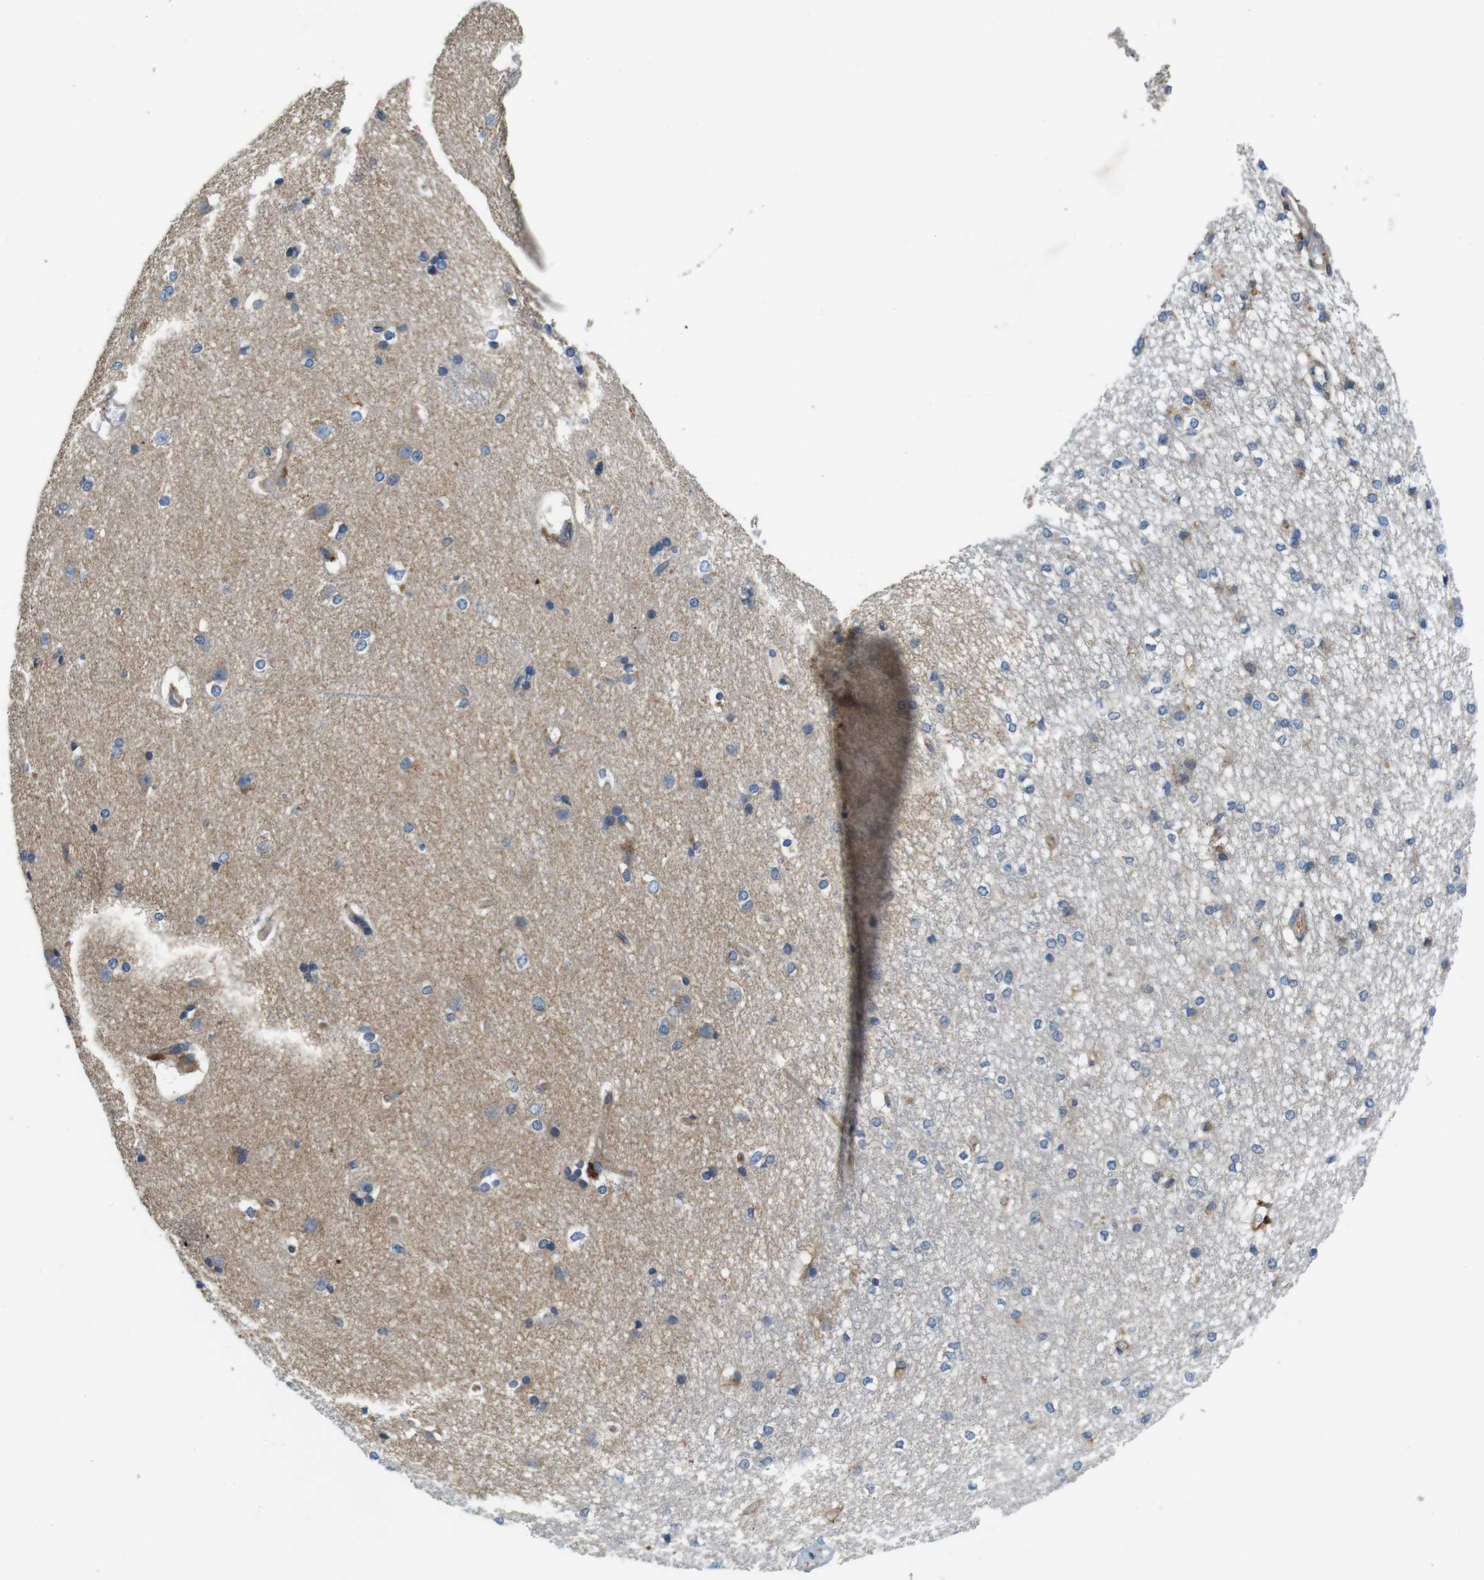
{"staining": {"intensity": "negative", "quantity": "none", "location": "none"}, "tissue": "caudate", "cell_type": "Glial cells", "image_type": "normal", "snomed": [{"axis": "morphology", "description": "Normal tissue, NOS"}, {"axis": "topography", "description": "Lateral ventricle wall"}], "caption": "A high-resolution photomicrograph shows IHC staining of normal caudate, which reveals no significant expression in glial cells.", "gene": "DENND4C", "patient": {"sex": "female", "age": 19}}